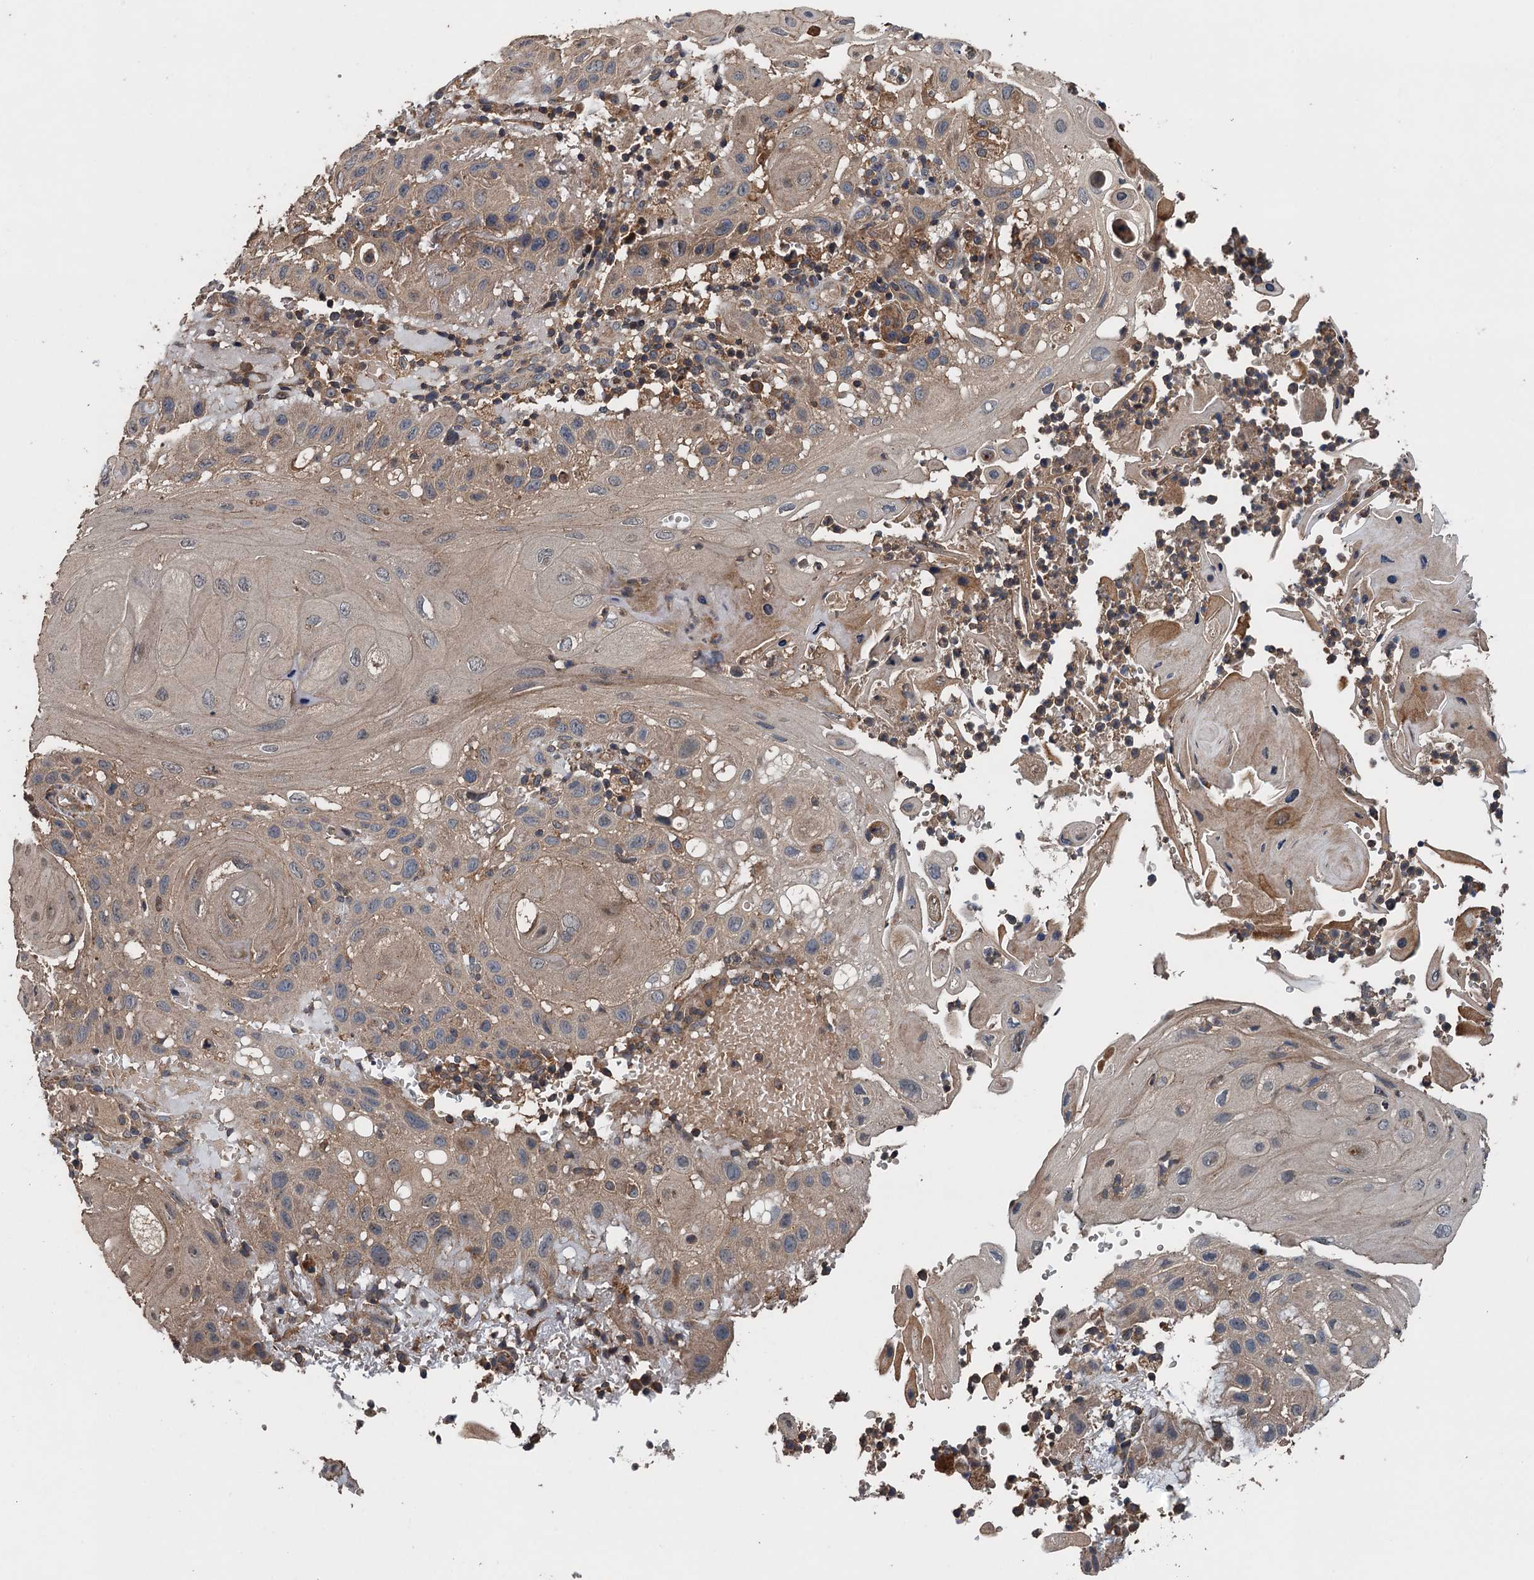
{"staining": {"intensity": "weak", "quantity": "25%-75%", "location": "cytoplasmic/membranous"}, "tissue": "skin cancer", "cell_type": "Tumor cells", "image_type": "cancer", "snomed": [{"axis": "morphology", "description": "Normal tissue, NOS"}, {"axis": "morphology", "description": "Squamous cell carcinoma, NOS"}, {"axis": "topography", "description": "Skin"}], "caption": "Skin cancer tissue shows weak cytoplasmic/membranous expression in about 25%-75% of tumor cells, visualized by immunohistochemistry.", "gene": "BORCS5", "patient": {"sex": "female", "age": 96}}